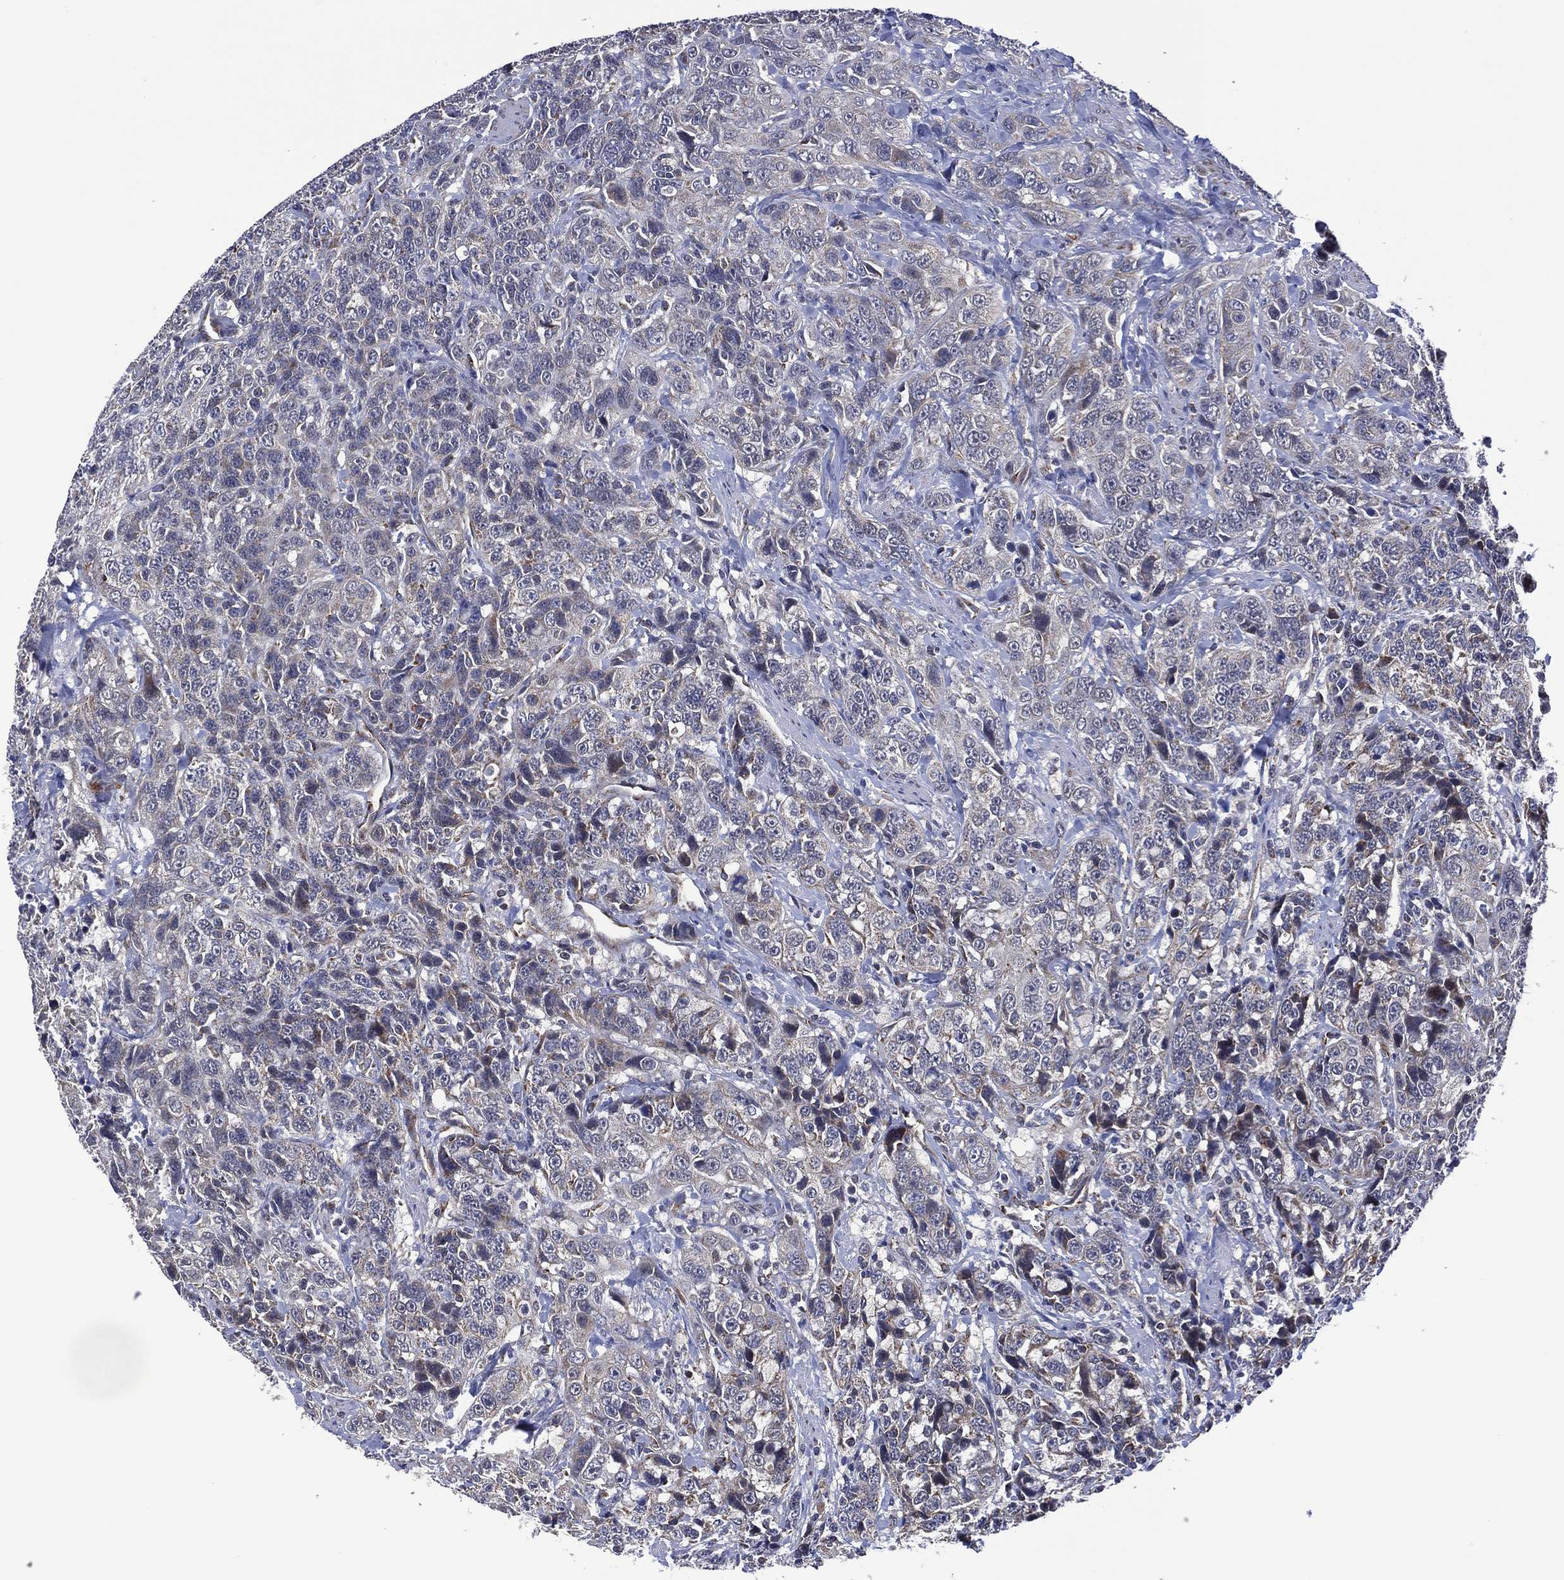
{"staining": {"intensity": "negative", "quantity": "none", "location": "none"}, "tissue": "urothelial cancer", "cell_type": "Tumor cells", "image_type": "cancer", "snomed": [{"axis": "morphology", "description": "Urothelial carcinoma, NOS"}, {"axis": "morphology", "description": "Urothelial carcinoma, High grade"}, {"axis": "topography", "description": "Urinary bladder"}], "caption": "Tumor cells show no significant protein positivity in urothelial cancer. (Brightfield microscopy of DAB (3,3'-diaminobenzidine) immunohistochemistry (IHC) at high magnification).", "gene": "HTD2", "patient": {"sex": "female", "age": 73}}